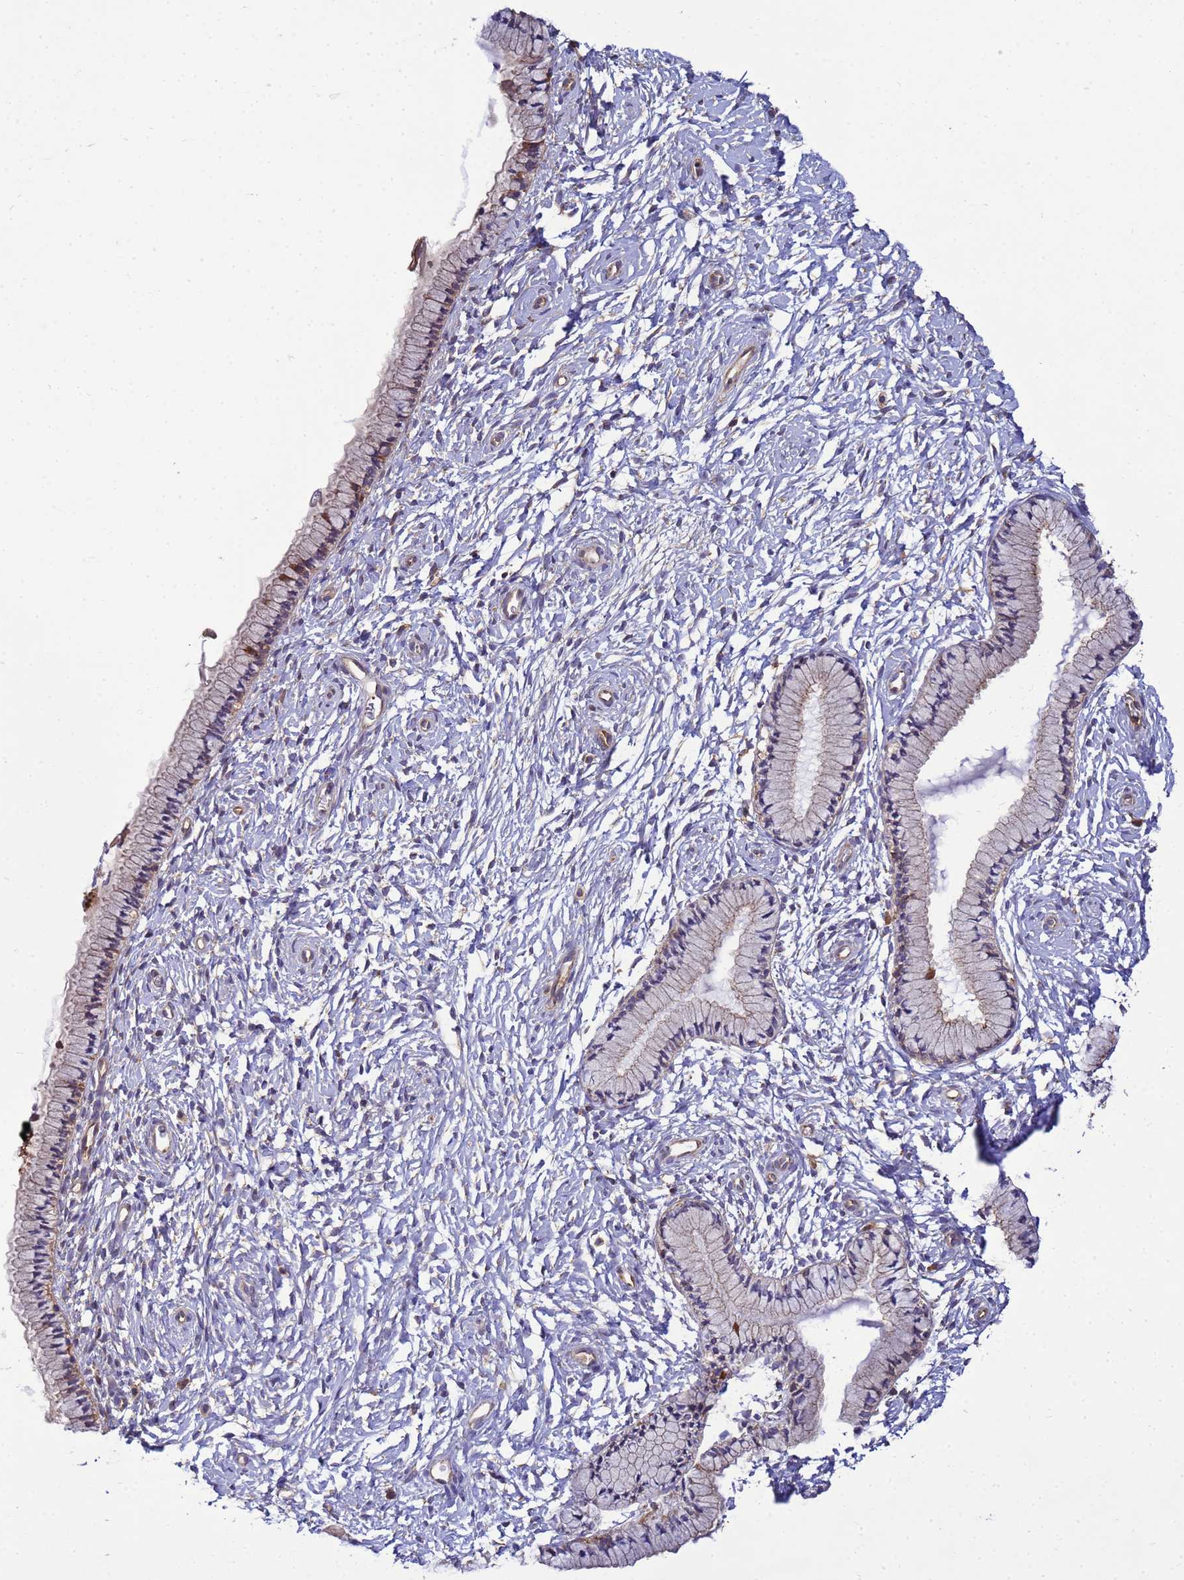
{"staining": {"intensity": "moderate", "quantity": "25%-75%", "location": "cytoplasmic/membranous"}, "tissue": "cervix", "cell_type": "Glandular cells", "image_type": "normal", "snomed": [{"axis": "morphology", "description": "Normal tissue, NOS"}, {"axis": "topography", "description": "Cervix"}], "caption": "Human cervix stained with a protein marker demonstrates moderate staining in glandular cells.", "gene": "BECN1", "patient": {"sex": "female", "age": 33}}